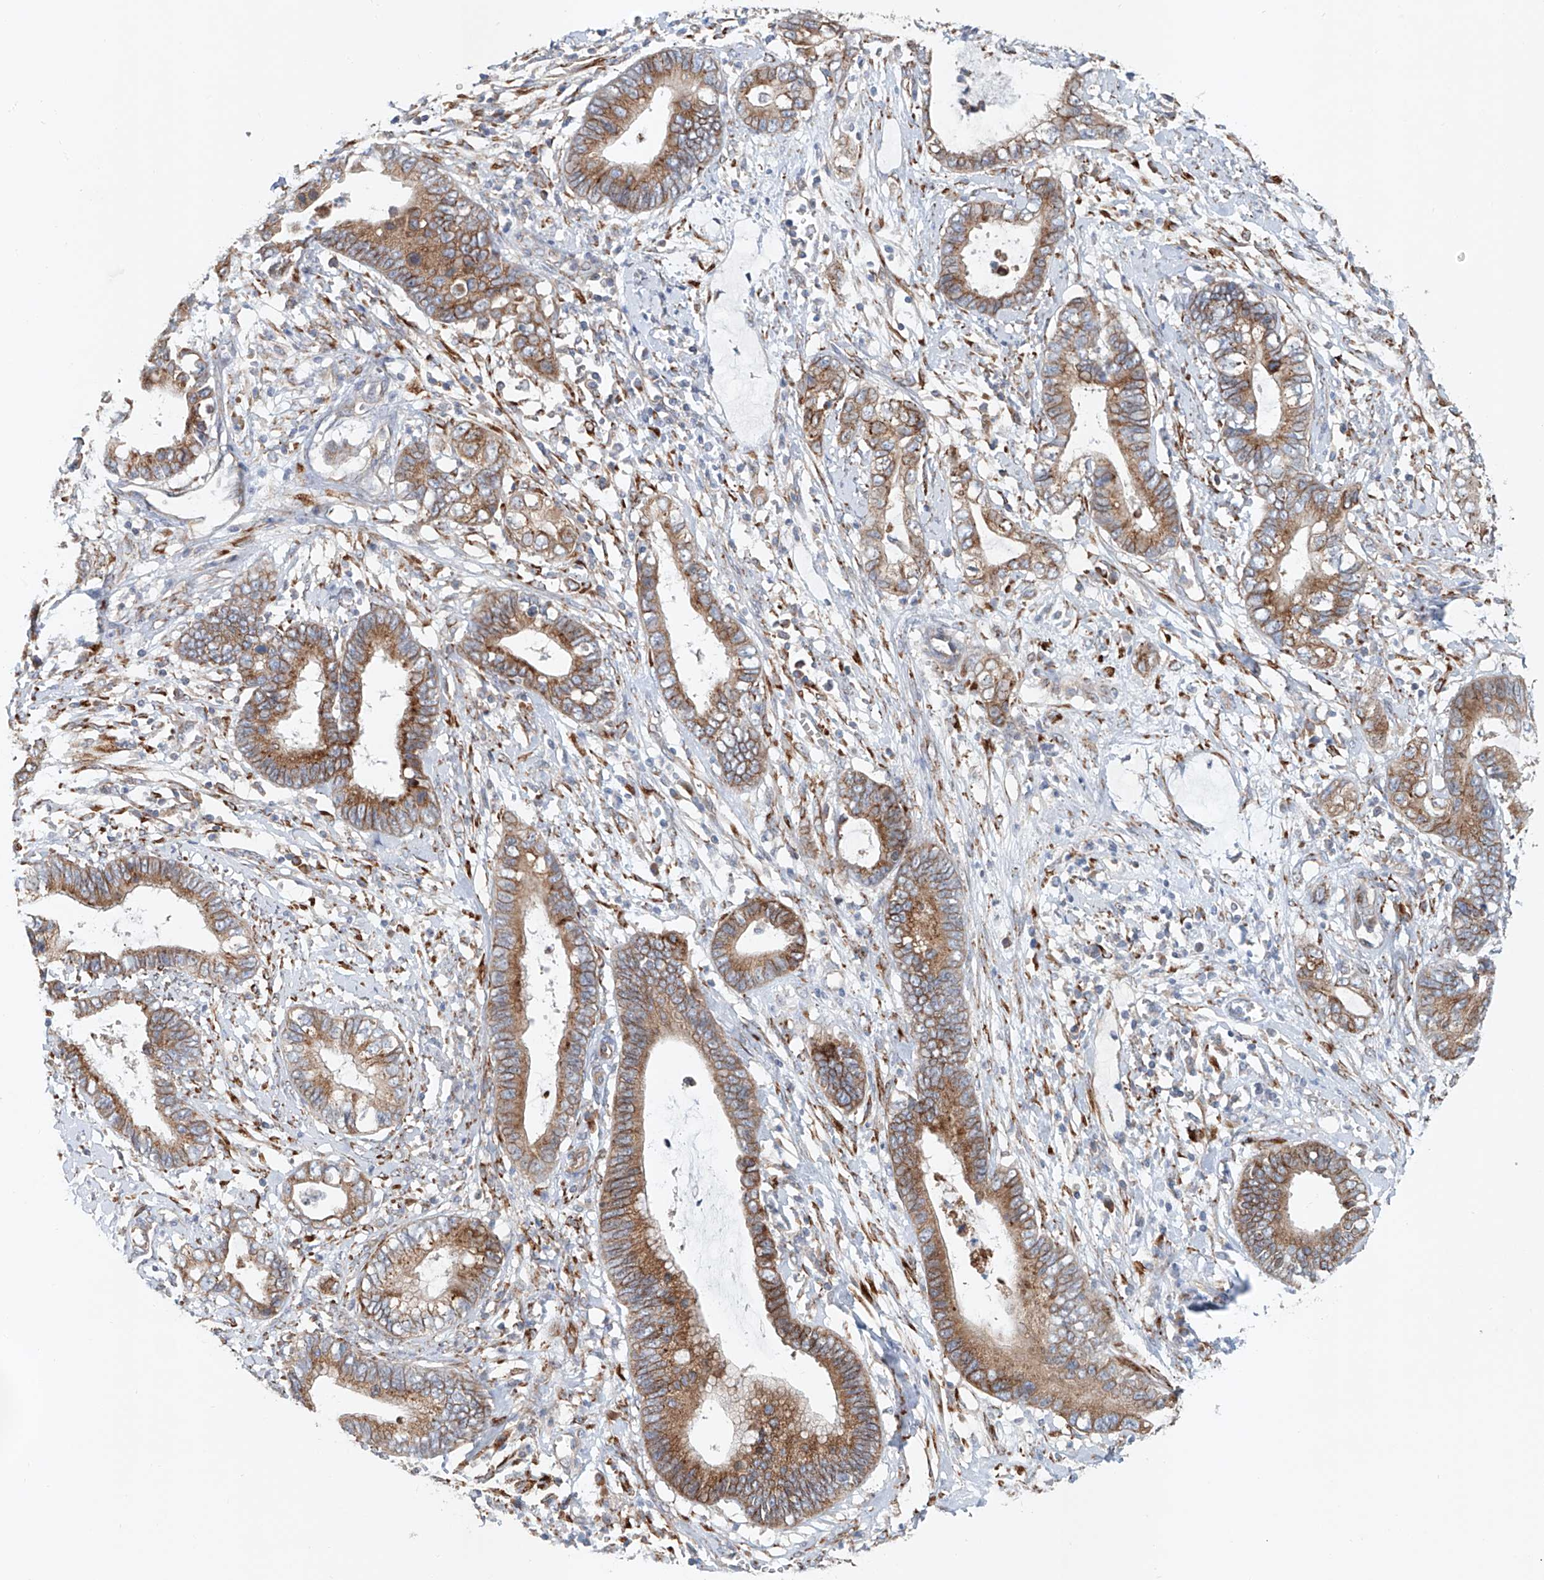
{"staining": {"intensity": "moderate", "quantity": ">75%", "location": "cytoplasmic/membranous"}, "tissue": "cervical cancer", "cell_type": "Tumor cells", "image_type": "cancer", "snomed": [{"axis": "morphology", "description": "Adenocarcinoma, NOS"}, {"axis": "topography", "description": "Cervix"}], "caption": "Immunohistochemistry (IHC) image of human cervical adenocarcinoma stained for a protein (brown), which reveals medium levels of moderate cytoplasmic/membranous positivity in about >75% of tumor cells.", "gene": "SNAP29", "patient": {"sex": "female", "age": 44}}